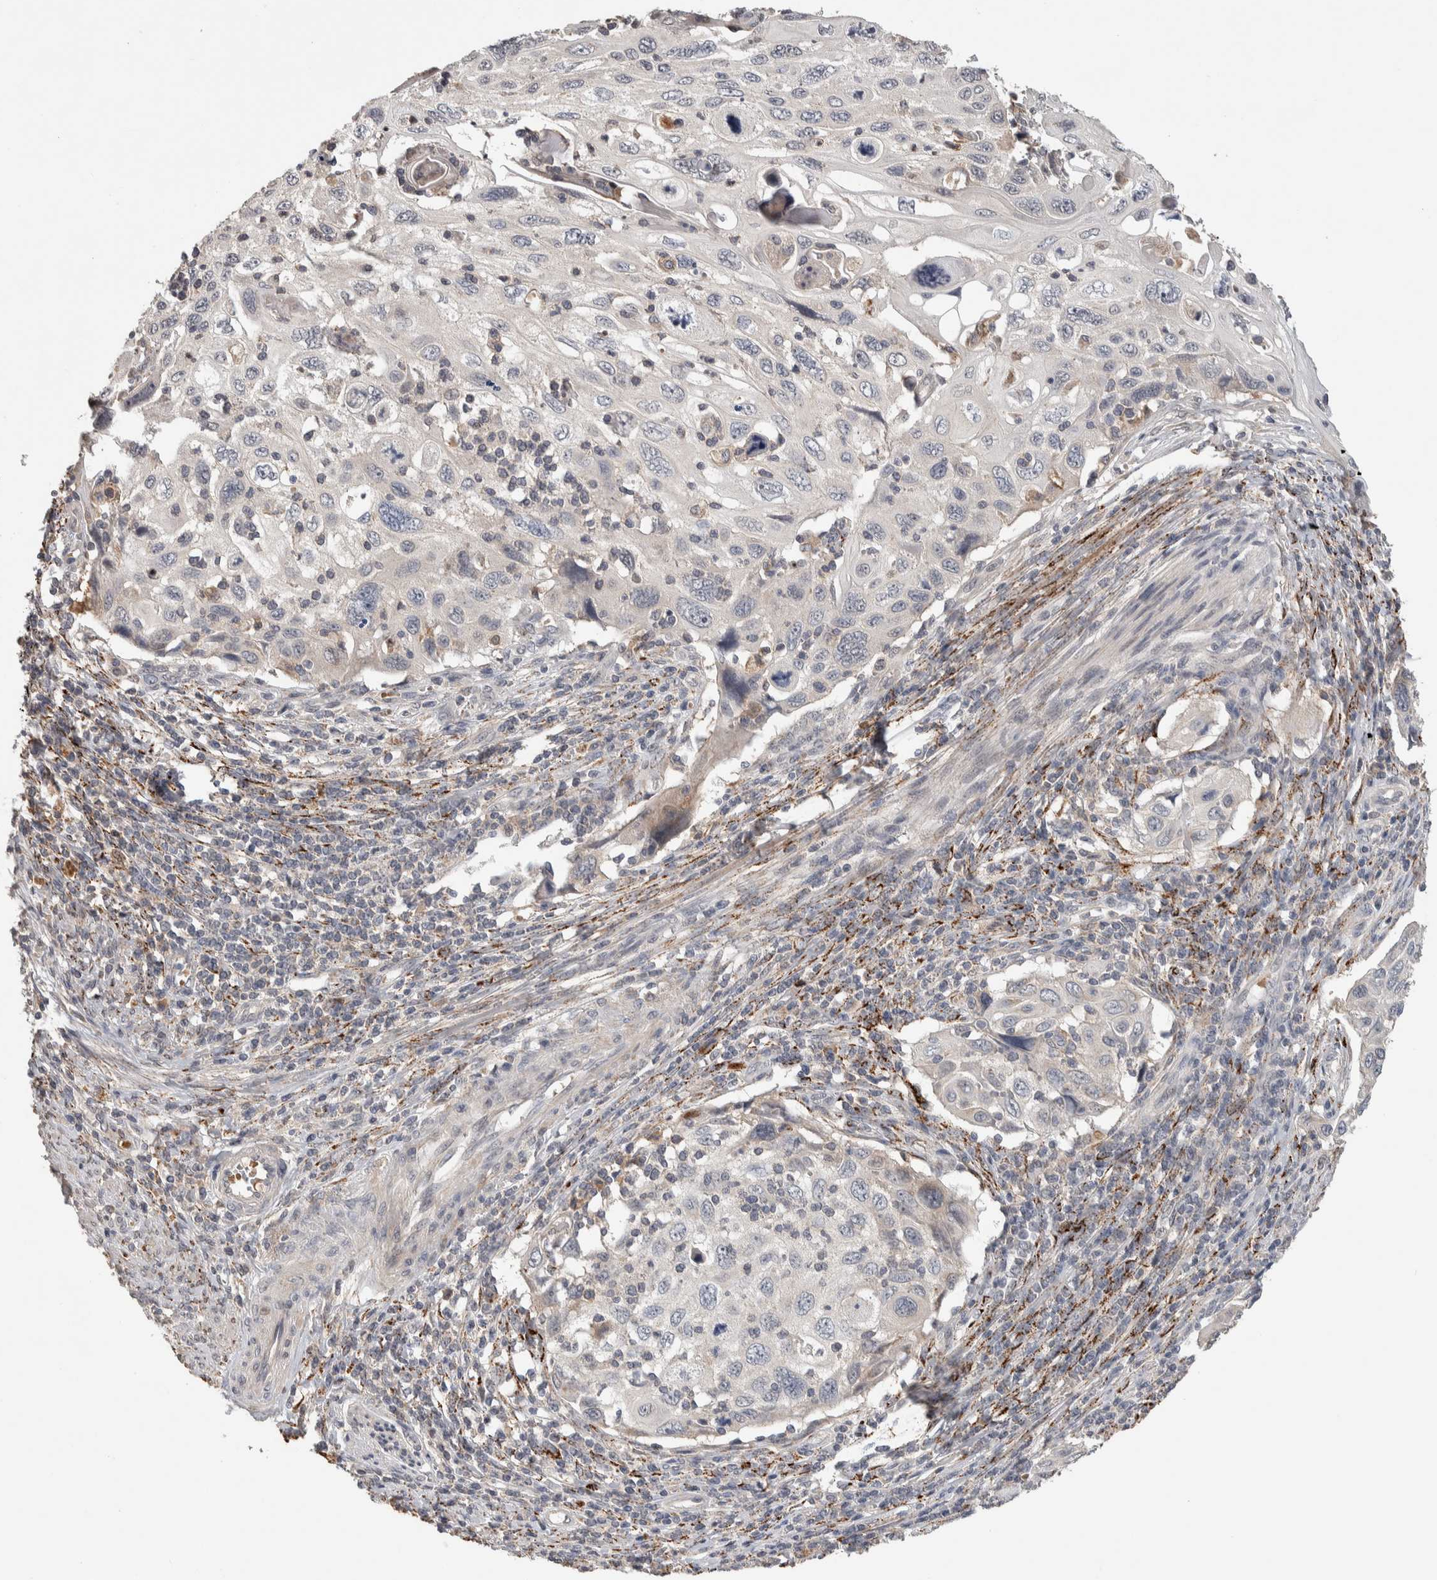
{"staining": {"intensity": "negative", "quantity": "none", "location": "none"}, "tissue": "cervical cancer", "cell_type": "Tumor cells", "image_type": "cancer", "snomed": [{"axis": "morphology", "description": "Squamous cell carcinoma, NOS"}, {"axis": "topography", "description": "Cervix"}], "caption": "Immunohistochemistry (IHC) of human cervical cancer (squamous cell carcinoma) demonstrates no positivity in tumor cells.", "gene": "CHRM3", "patient": {"sex": "female", "age": 70}}